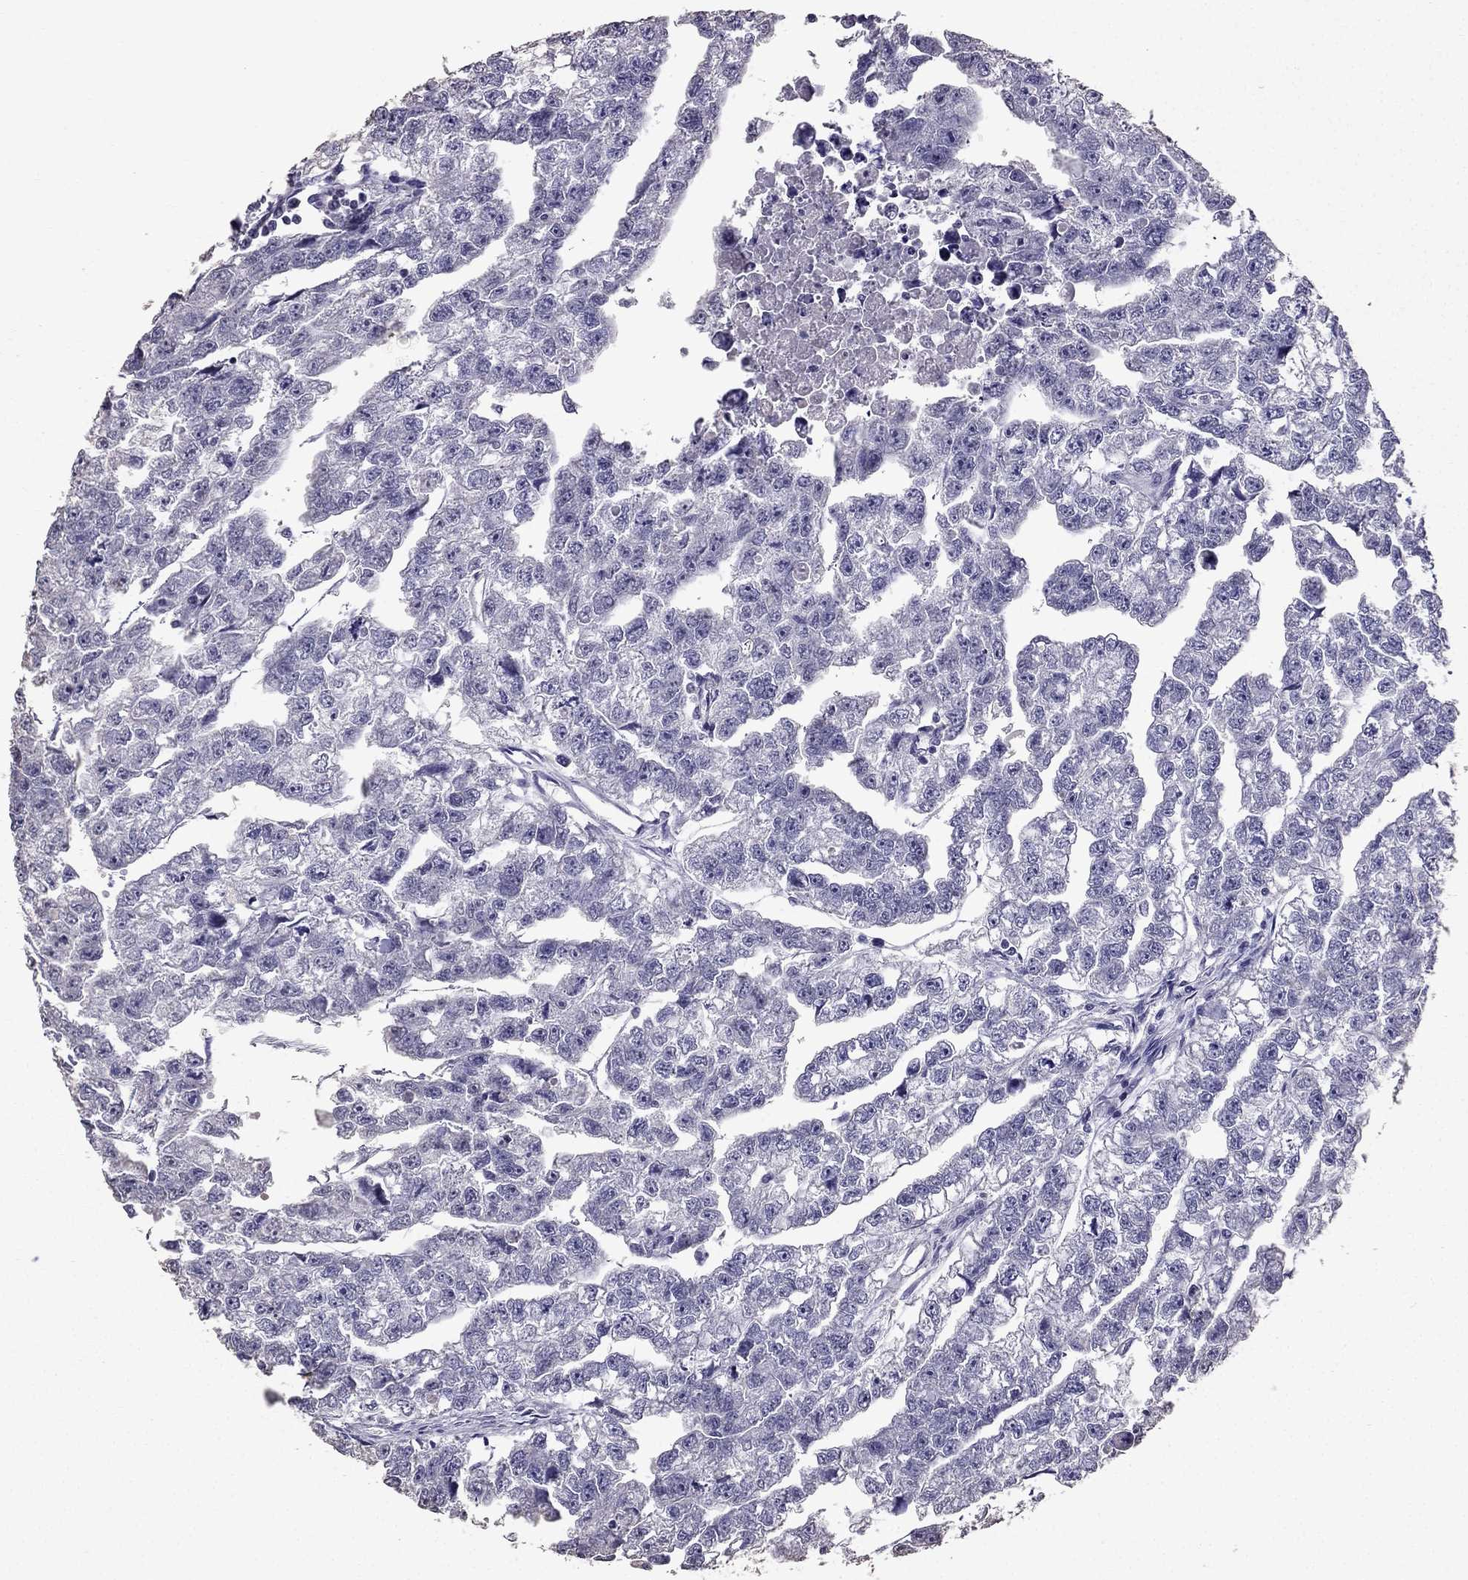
{"staining": {"intensity": "negative", "quantity": "none", "location": "none"}, "tissue": "testis cancer", "cell_type": "Tumor cells", "image_type": "cancer", "snomed": [{"axis": "morphology", "description": "Carcinoma, Embryonal, NOS"}, {"axis": "morphology", "description": "Teratoma, malignant, NOS"}, {"axis": "topography", "description": "Testis"}], "caption": "Protein analysis of testis teratoma (malignant) displays no significant staining in tumor cells.", "gene": "SCG5", "patient": {"sex": "male", "age": 44}}